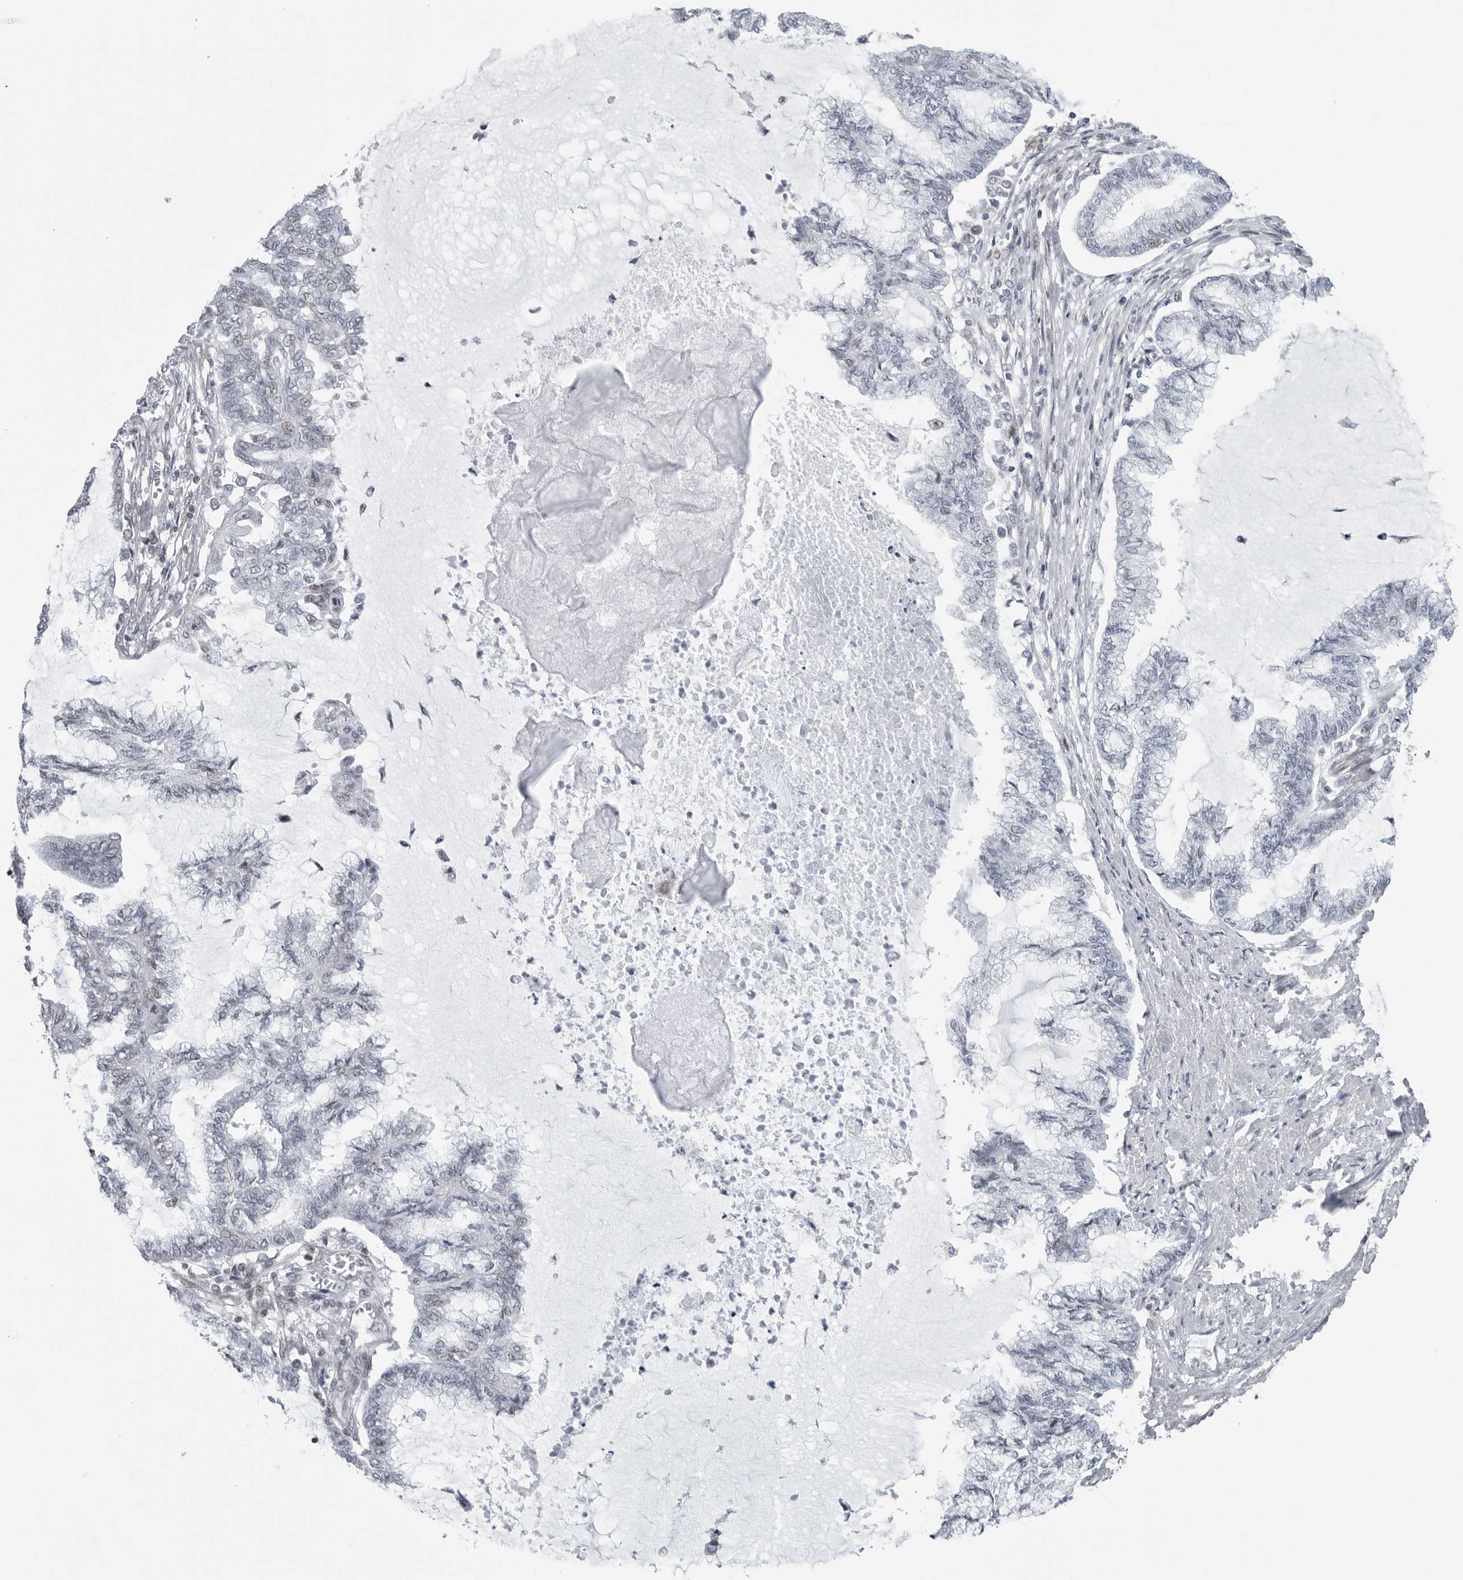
{"staining": {"intensity": "negative", "quantity": "none", "location": "none"}, "tissue": "endometrial cancer", "cell_type": "Tumor cells", "image_type": "cancer", "snomed": [{"axis": "morphology", "description": "Adenocarcinoma, NOS"}, {"axis": "topography", "description": "Endometrium"}], "caption": "Image shows no significant protein staining in tumor cells of endometrial adenocarcinoma. (Immunohistochemistry (ihc), brightfield microscopy, high magnification).", "gene": "FAM135B", "patient": {"sex": "female", "age": 86}}